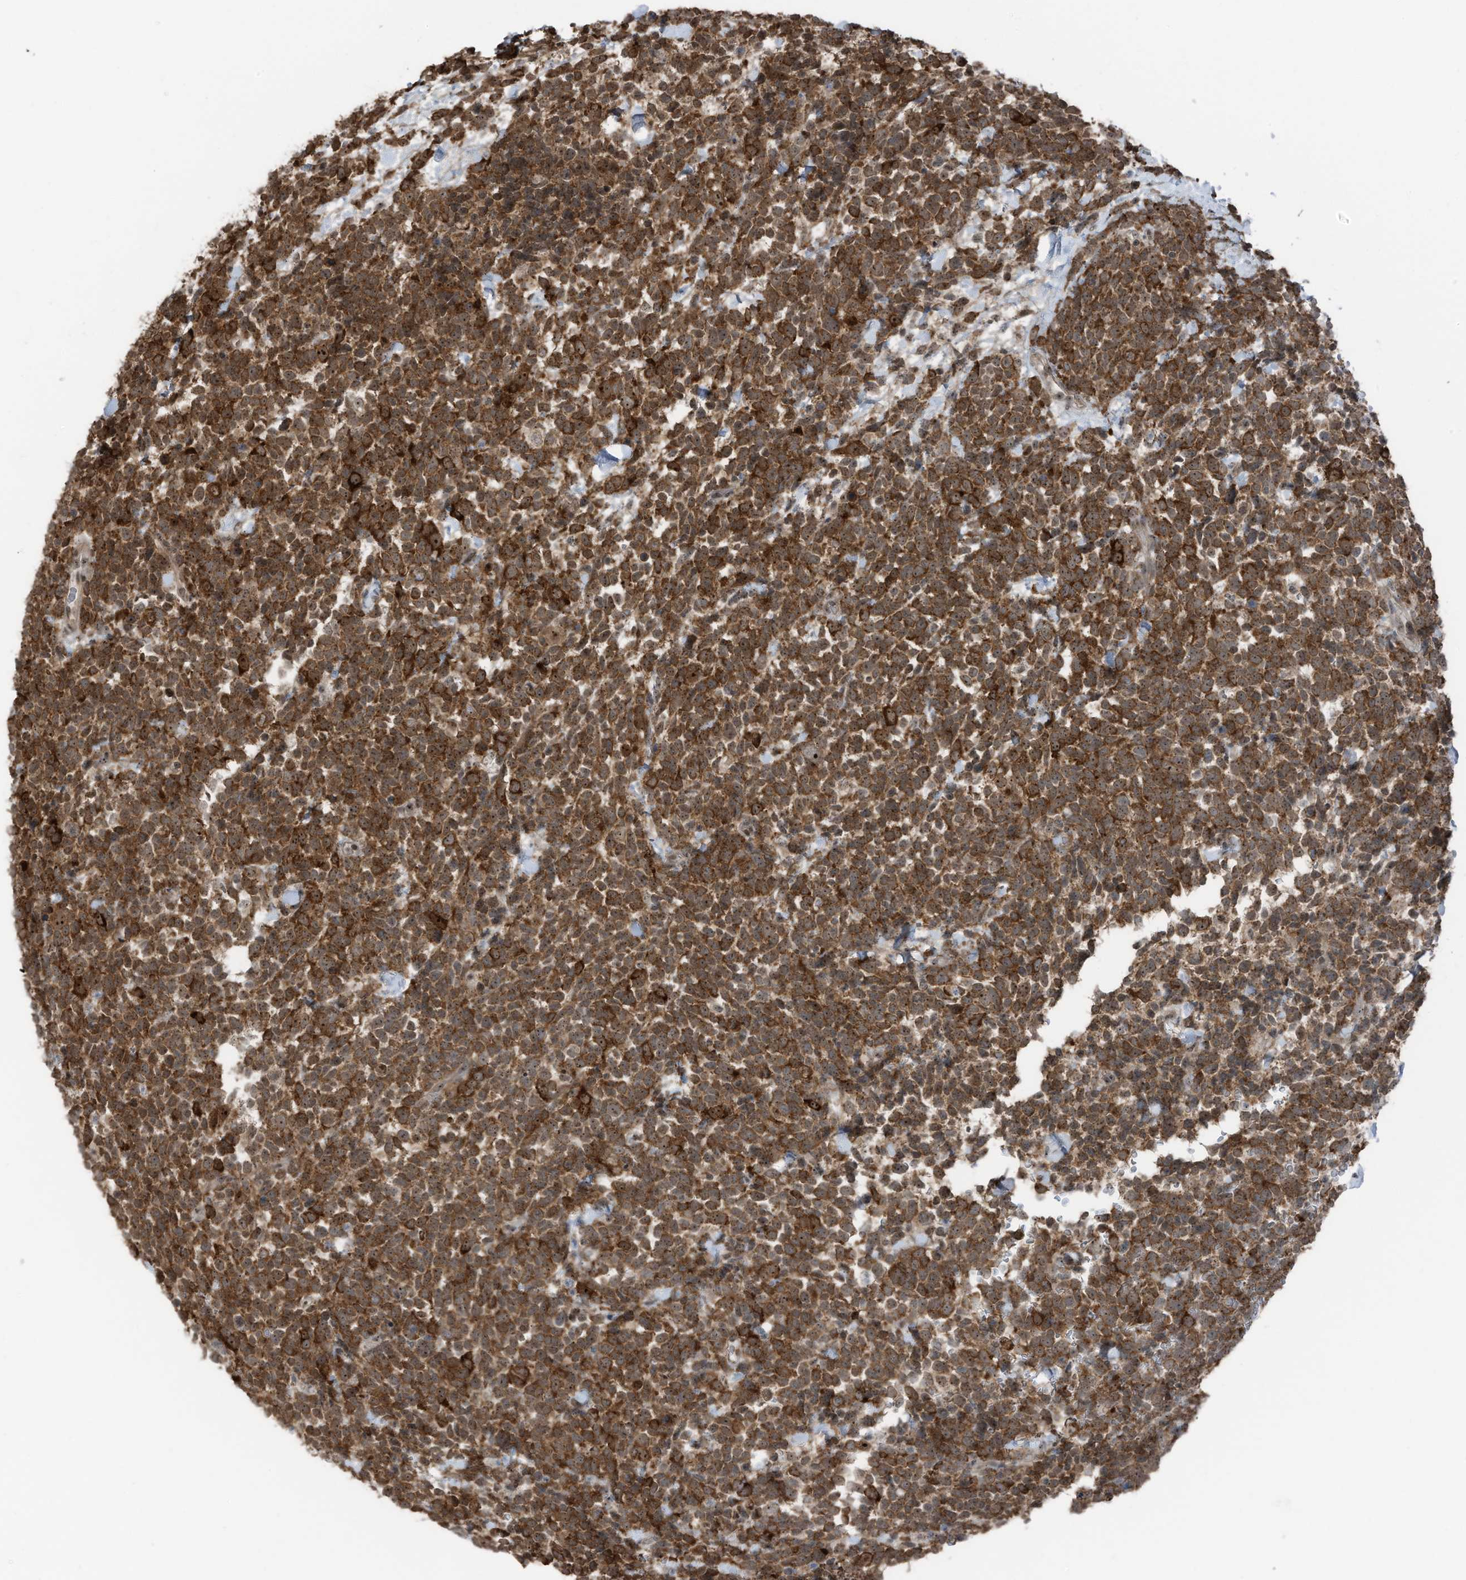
{"staining": {"intensity": "moderate", "quantity": ">75%", "location": "cytoplasmic/membranous,nuclear"}, "tissue": "urothelial cancer", "cell_type": "Tumor cells", "image_type": "cancer", "snomed": [{"axis": "morphology", "description": "Urothelial carcinoma, High grade"}, {"axis": "topography", "description": "Urinary bladder"}], "caption": "Immunohistochemistry (IHC) photomicrograph of human urothelial cancer stained for a protein (brown), which shows medium levels of moderate cytoplasmic/membranous and nuclear positivity in about >75% of tumor cells.", "gene": "UTP3", "patient": {"sex": "female", "age": 82}}